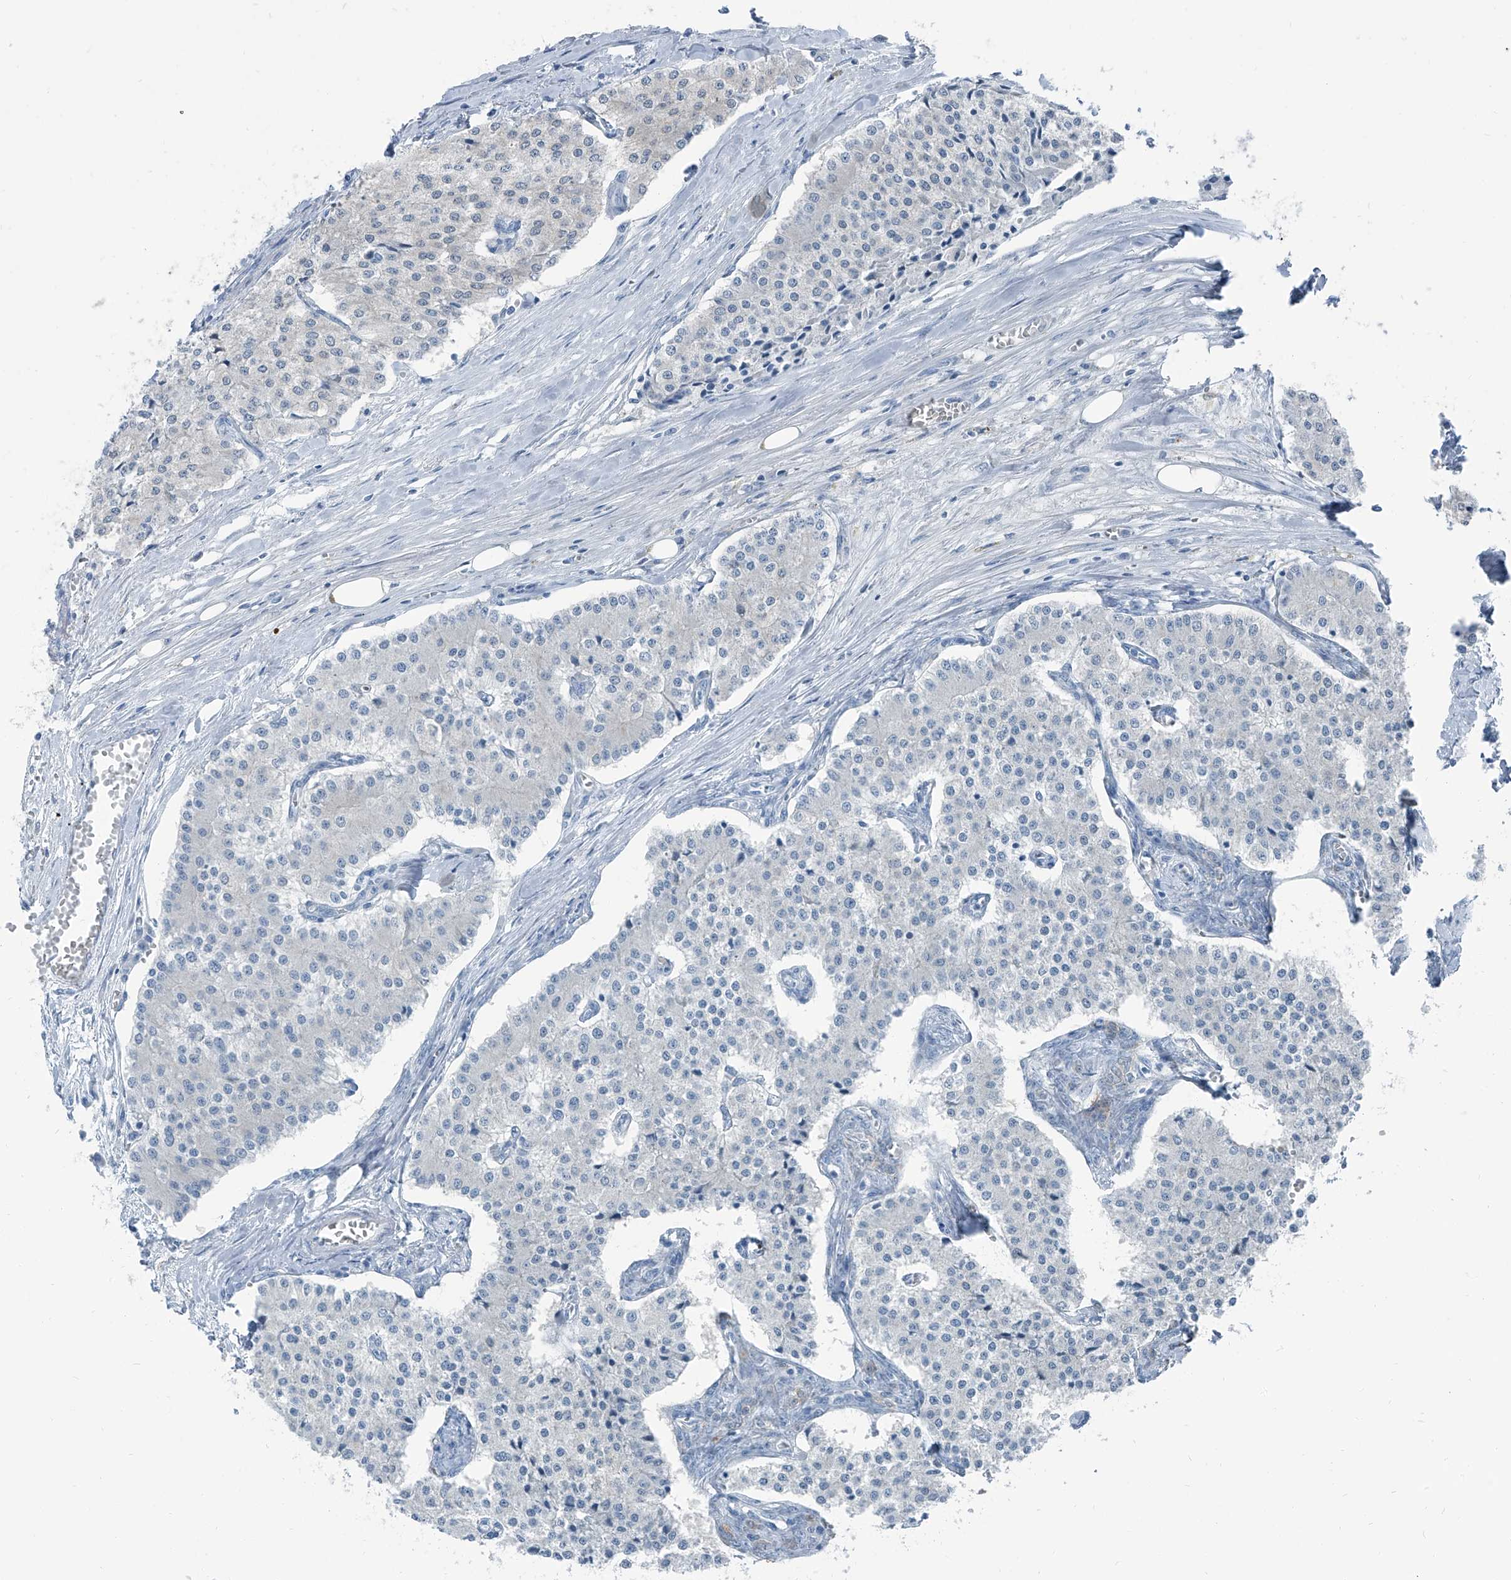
{"staining": {"intensity": "negative", "quantity": "none", "location": "none"}, "tissue": "carcinoid", "cell_type": "Tumor cells", "image_type": "cancer", "snomed": [{"axis": "morphology", "description": "Carcinoid, malignant, NOS"}, {"axis": "topography", "description": "Colon"}], "caption": "Immunohistochemical staining of carcinoid displays no significant staining in tumor cells.", "gene": "RGN", "patient": {"sex": "female", "age": 52}}